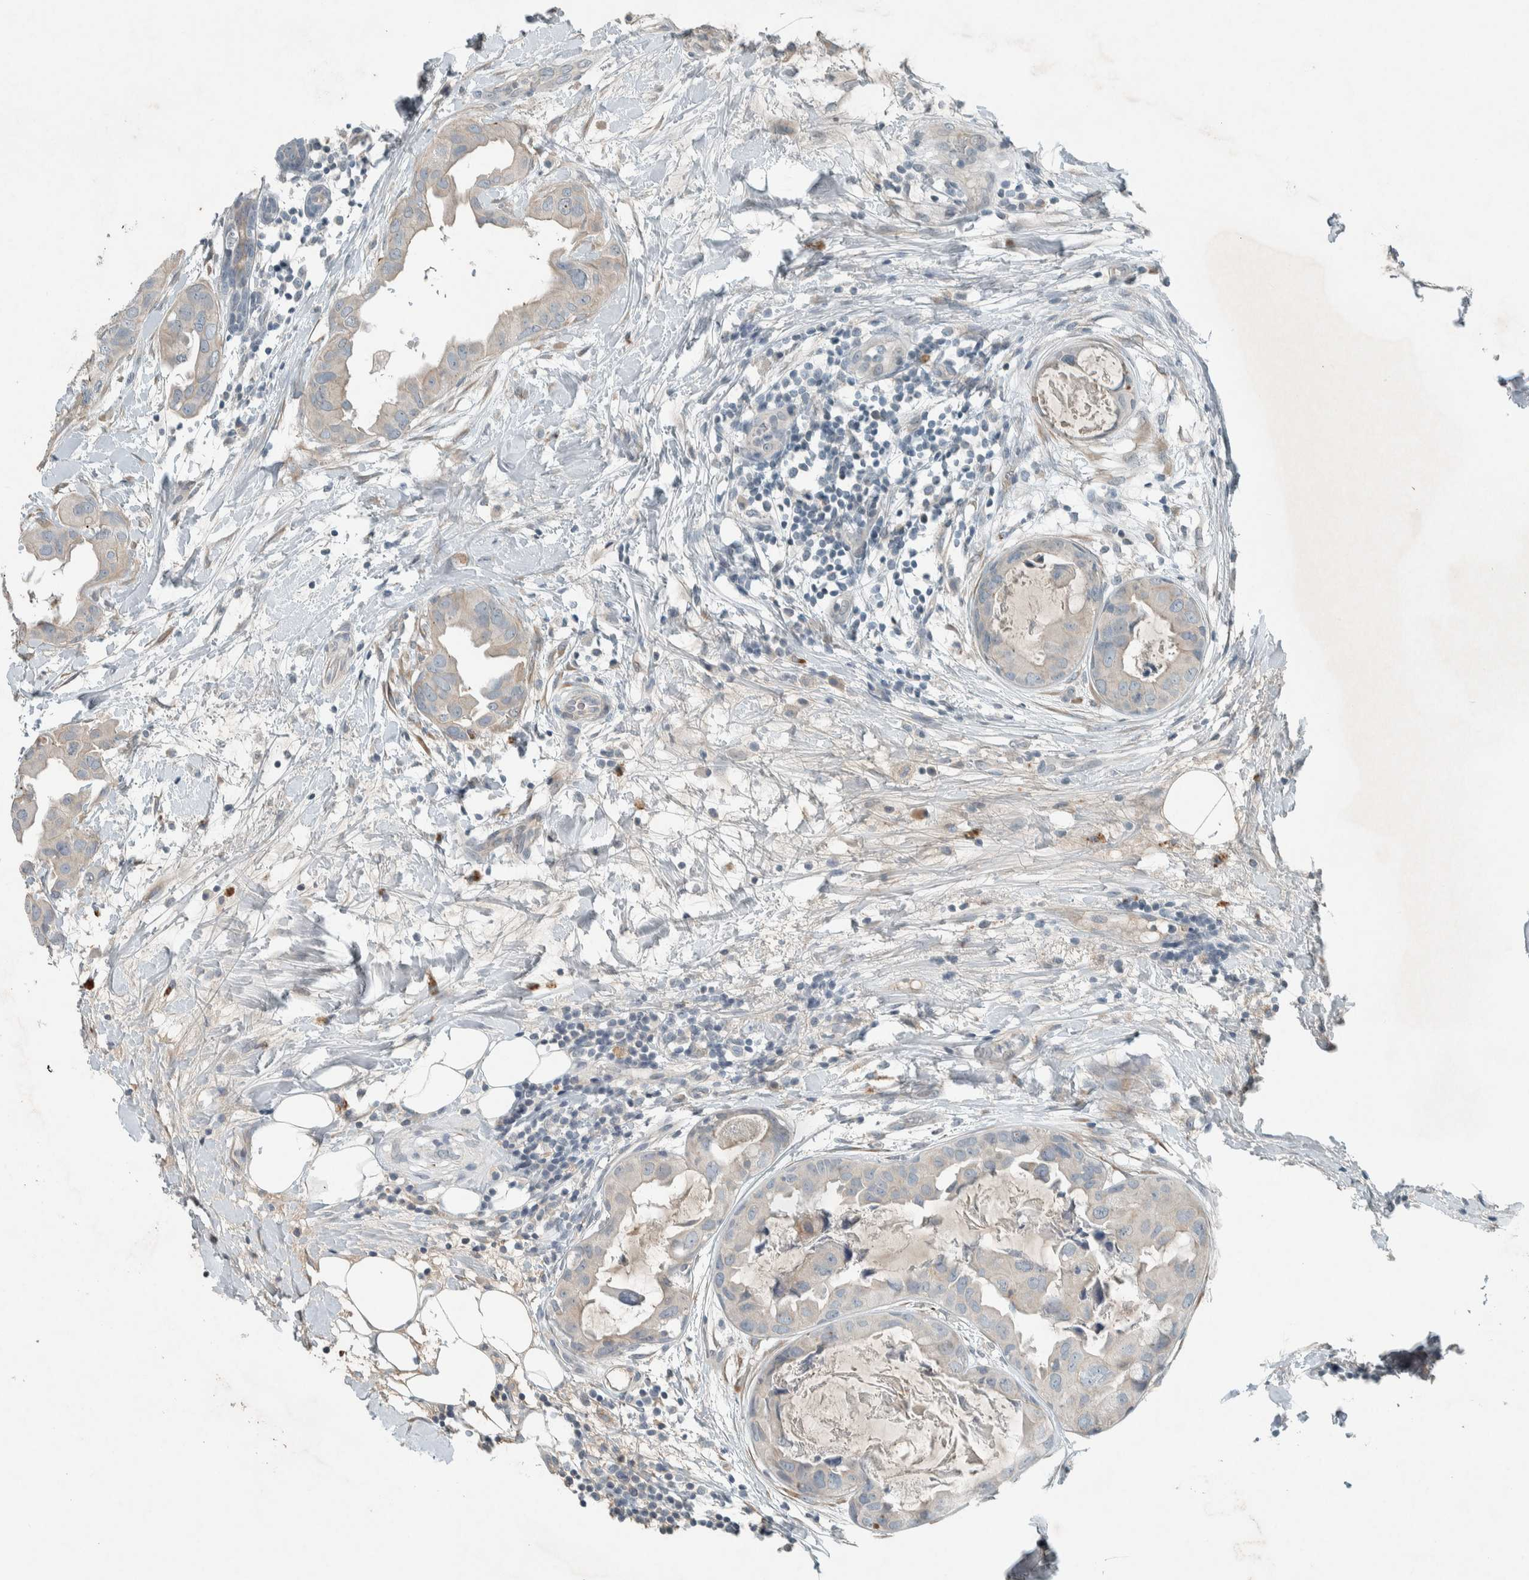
{"staining": {"intensity": "weak", "quantity": "<25%", "location": "cytoplasmic/membranous"}, "tissue": "breast cancer", "cell_type": "Tumor cells", "image_type": "cancer", "snomed": [{"axis": "morphology", "description": "Duct carcinoma"}, {"axis": "topography", "description": "Breast"}], "caption": "DAB (3,3'-diaminobenzidine) immunohistochemical staining of invasive ductal carcinoma (breast) exhibits no significant staining in tumor cells.", "gene": "CERCAM", "patient": {"sex": "female", "age": 40}}